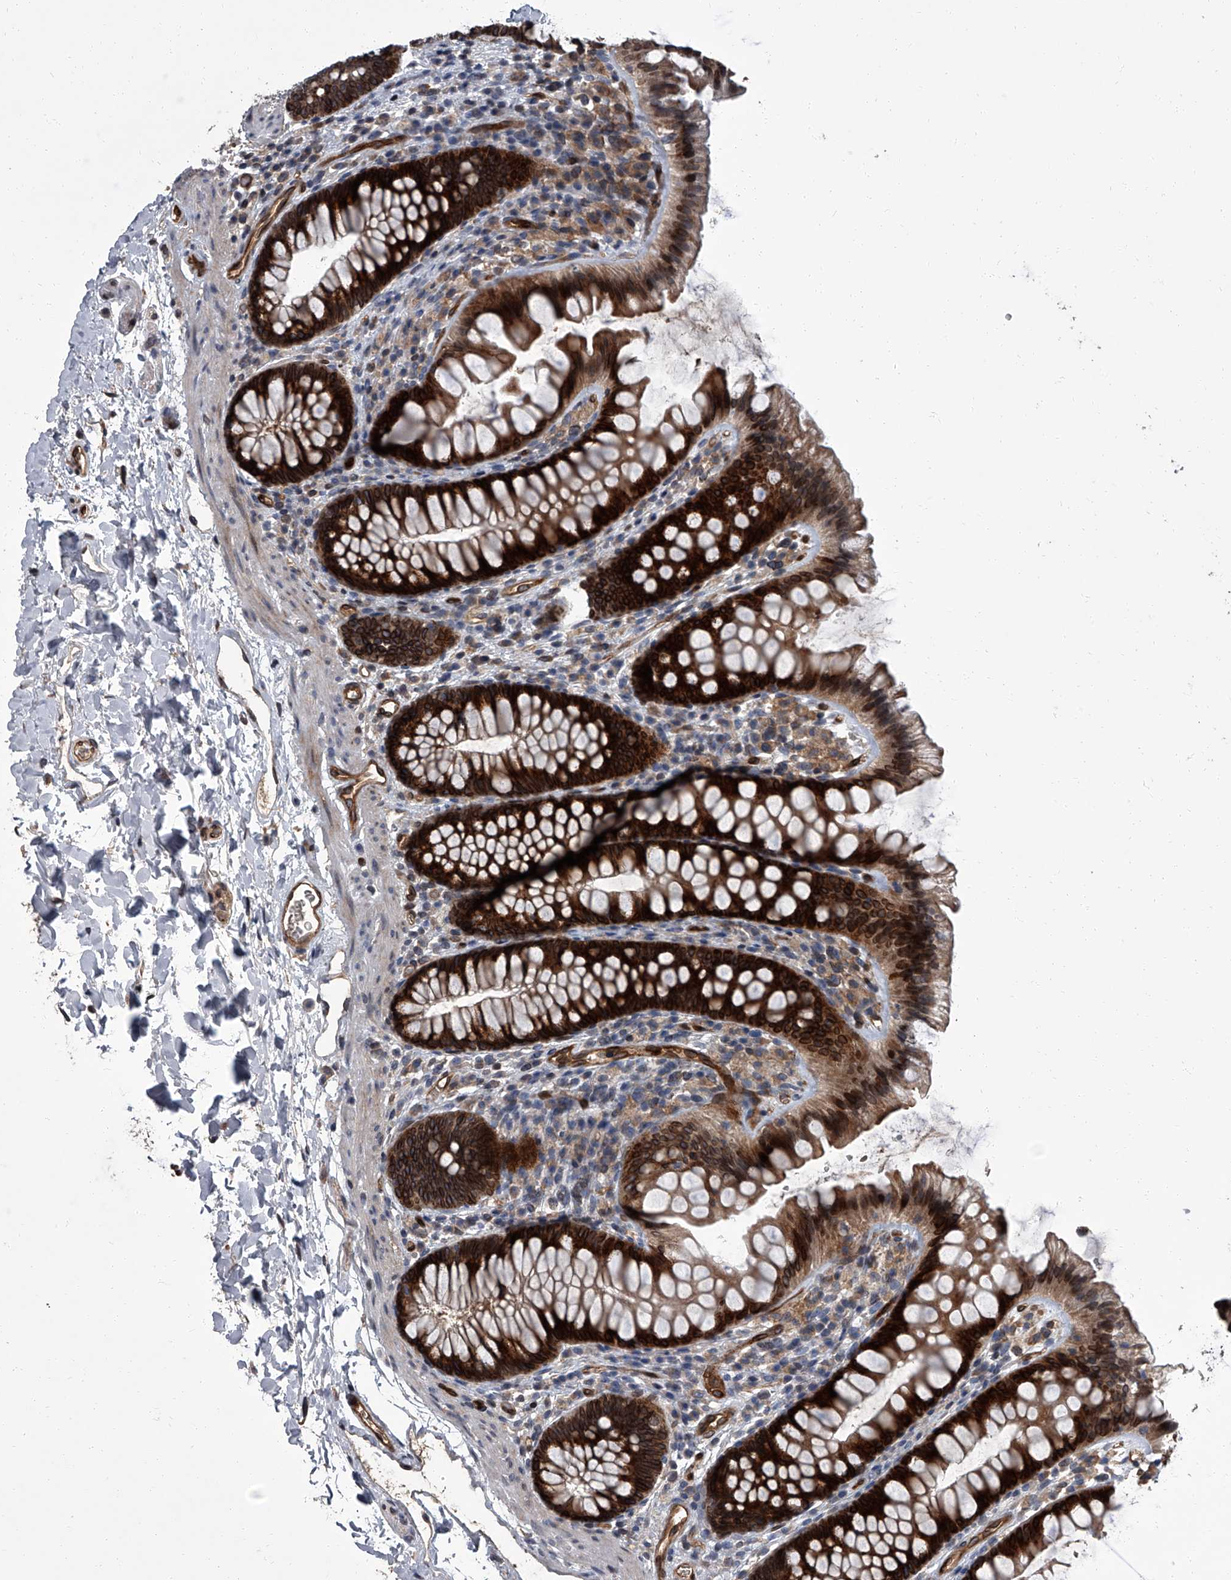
{"staining": {"intensity": "strong", "quantity": ">75%", "location": "cytoplasmic/membranous,nuclear"}, "tissue": "colon", "cell_type": "Endothelial cells", "image_type": "normal", "snomed": [{"axis": "morphology", "description": "Normal tissue, NOS"}, {"axis": "topography", "description": "Colon"}], "caption": "Immunohistochemistry (IHC) (DAB (3,3'-diaminobenzidine)) staining of unremarkable human colon demonstrates strong cytoplasmic/membranous,nuclear protein expression in approximately >75% of endothelial cells.", "gene": "LRRC8C", "patient": {"sex": "female", "age": 62}}